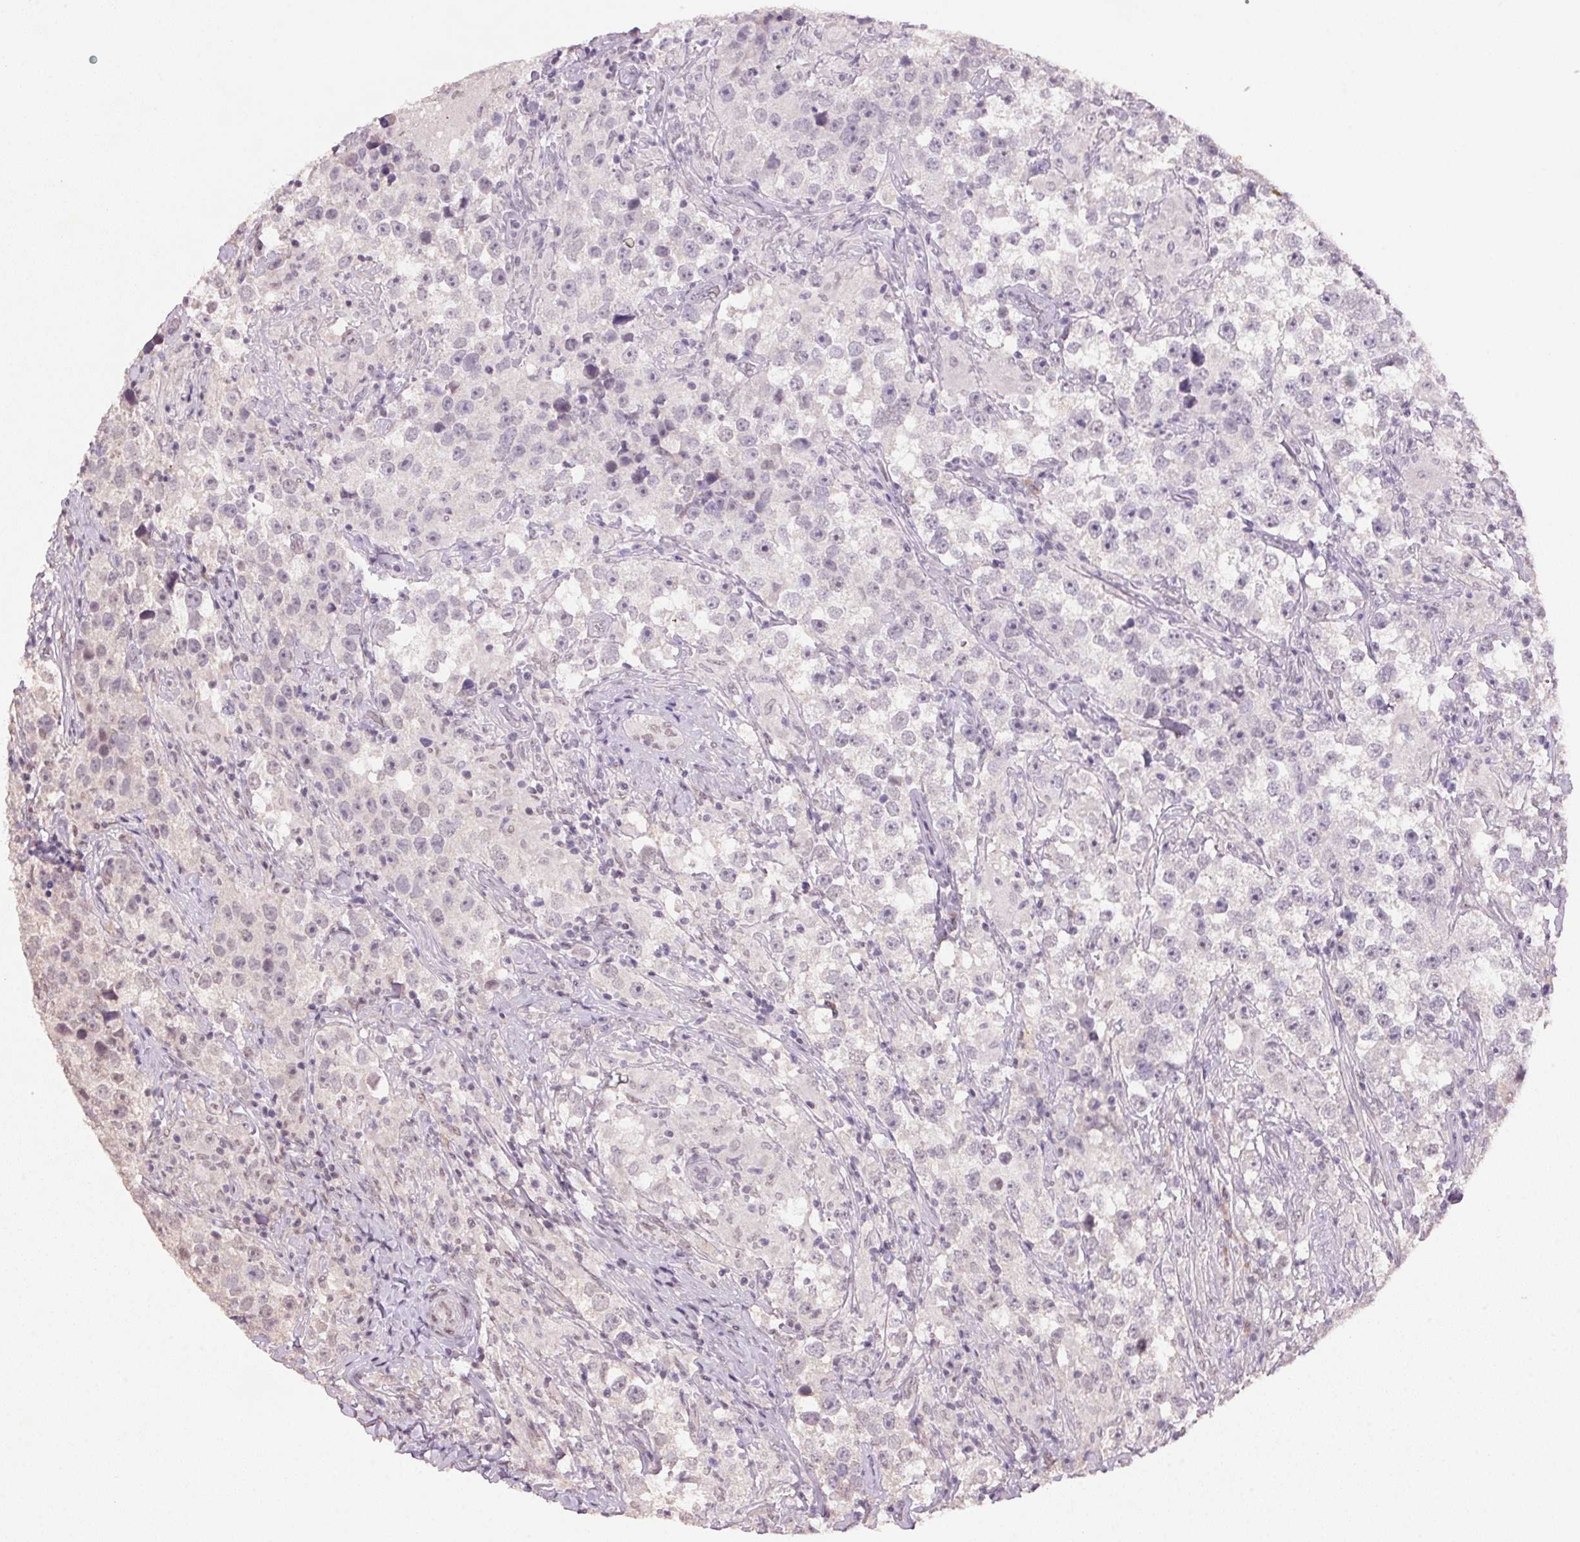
{"staining": {"intensity": "negative", "quantity": "none", "location": "none"}, "tissue": "testis cancer", "cell_type": "Tumor cells", "image_type": "cancer", "snomed": [{"axis": "morphology", "description": "Seminoma, NOS"}, {"axis": "topography", "description": "Testis"}], "caption": "DAB (3,3'-diaminobenzidine) immunohistochemical staining of human testis seminoma exhibits no significant expression in tumor cells. (Brightfield microscopy of DAB (3,3'-diaminobenzidine) immunohistochemistry (IHC) at high magnification).", "gene": "ZBTB4", "patient": {"sex": "male", "age": 46}}